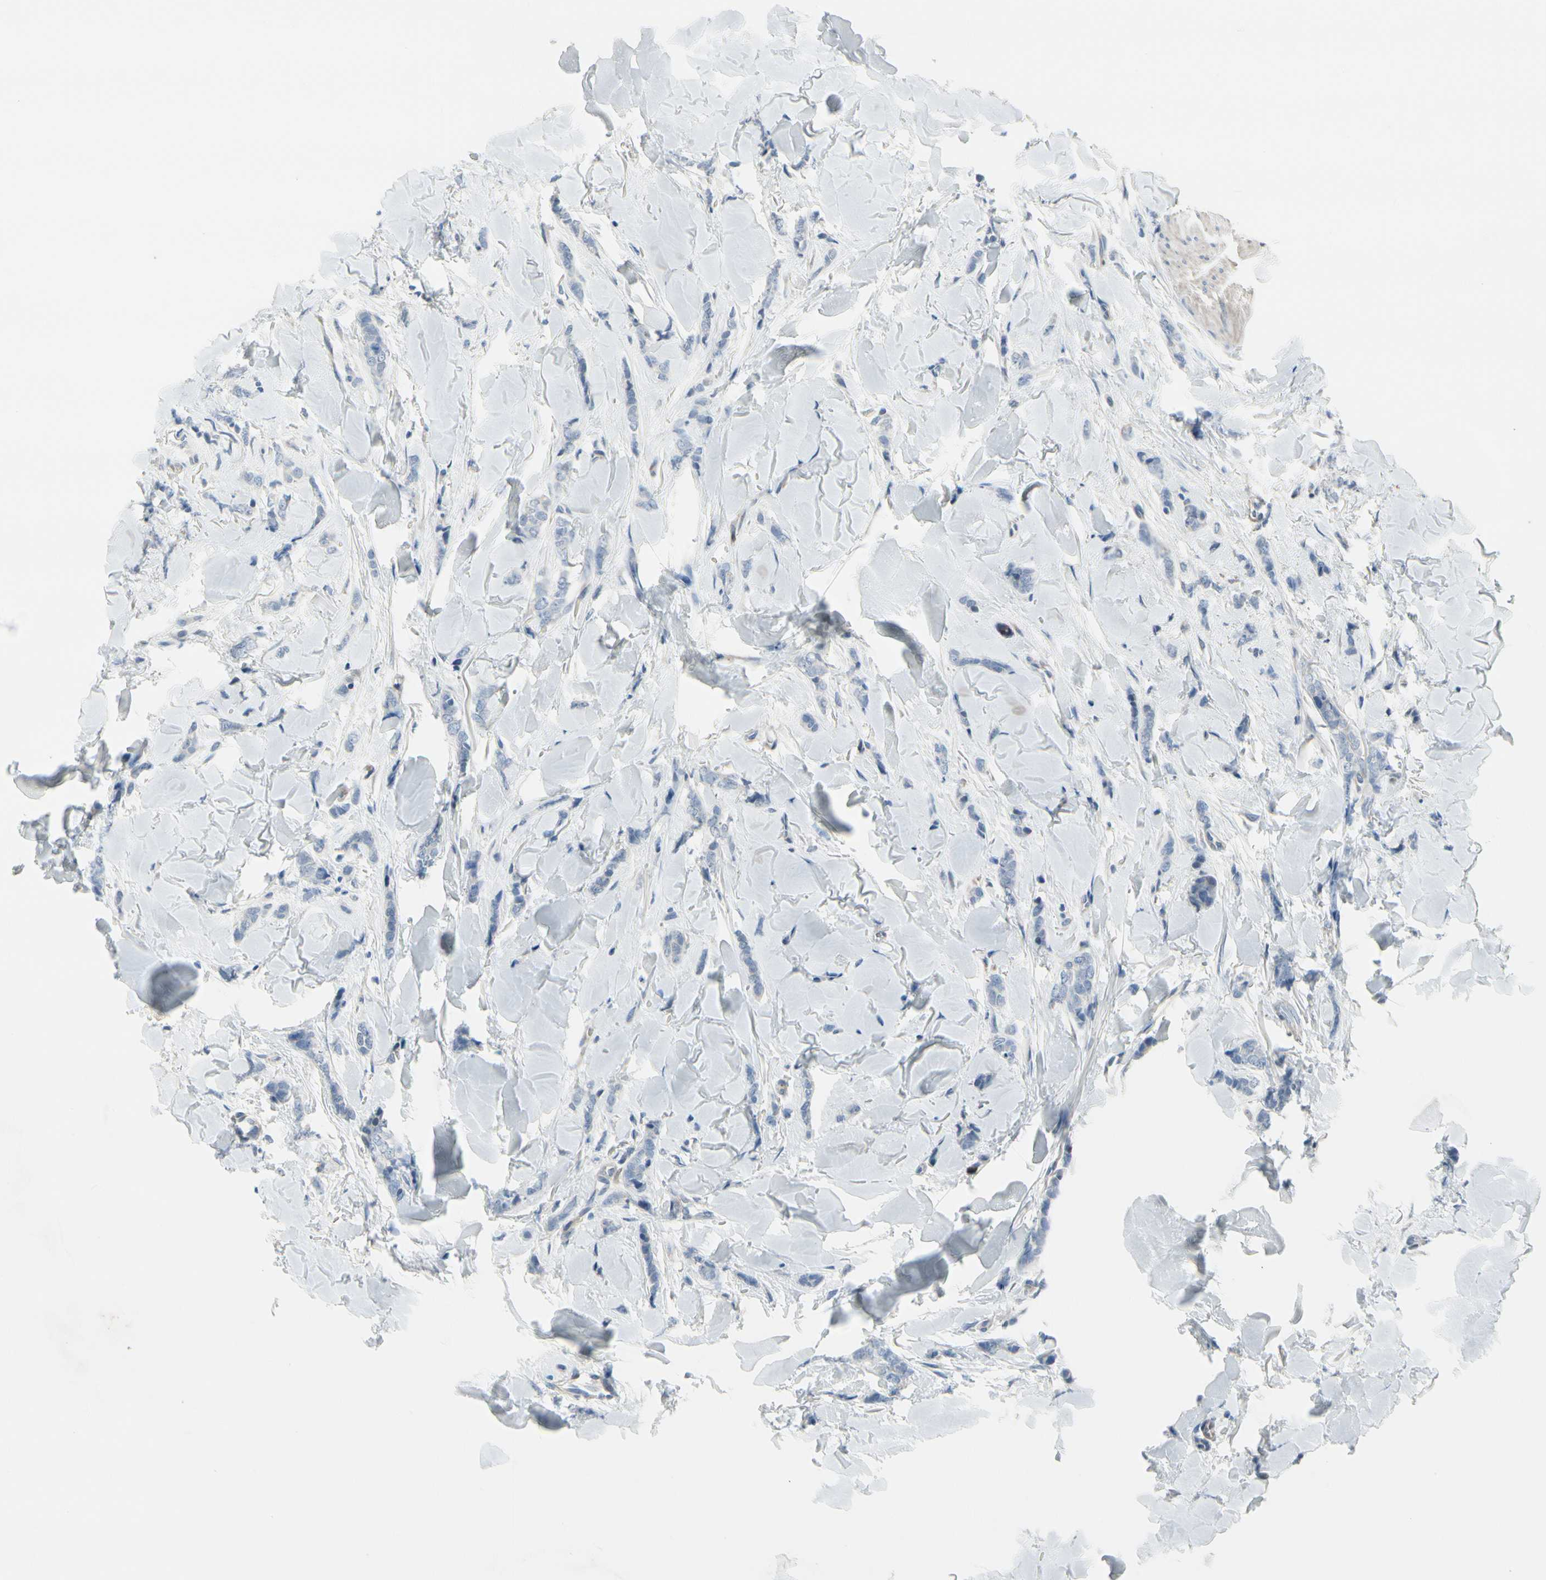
{"staining": {"intensity": "negative", "quantity": "none", "location": "none"}, "tissue": "breast cancer", "cell_type": "Tumor cells", "image_type": "cancer", "snomed": [{"axis": "morphology", "description": "Lobular carcinoma"}, {"axis": "topography", "description": "Skin"}, {"axis": "topography", "description": "Breast"}], "caption": "DAB immunohistochemical staining of human breast cancer demonstrates no significant staining in tumor cells. (Brightfield microscopy of DAB immunohistochemistry at high magnification).", "gene": "MAP2", "patient": {"sex": "female", "age": 46}}